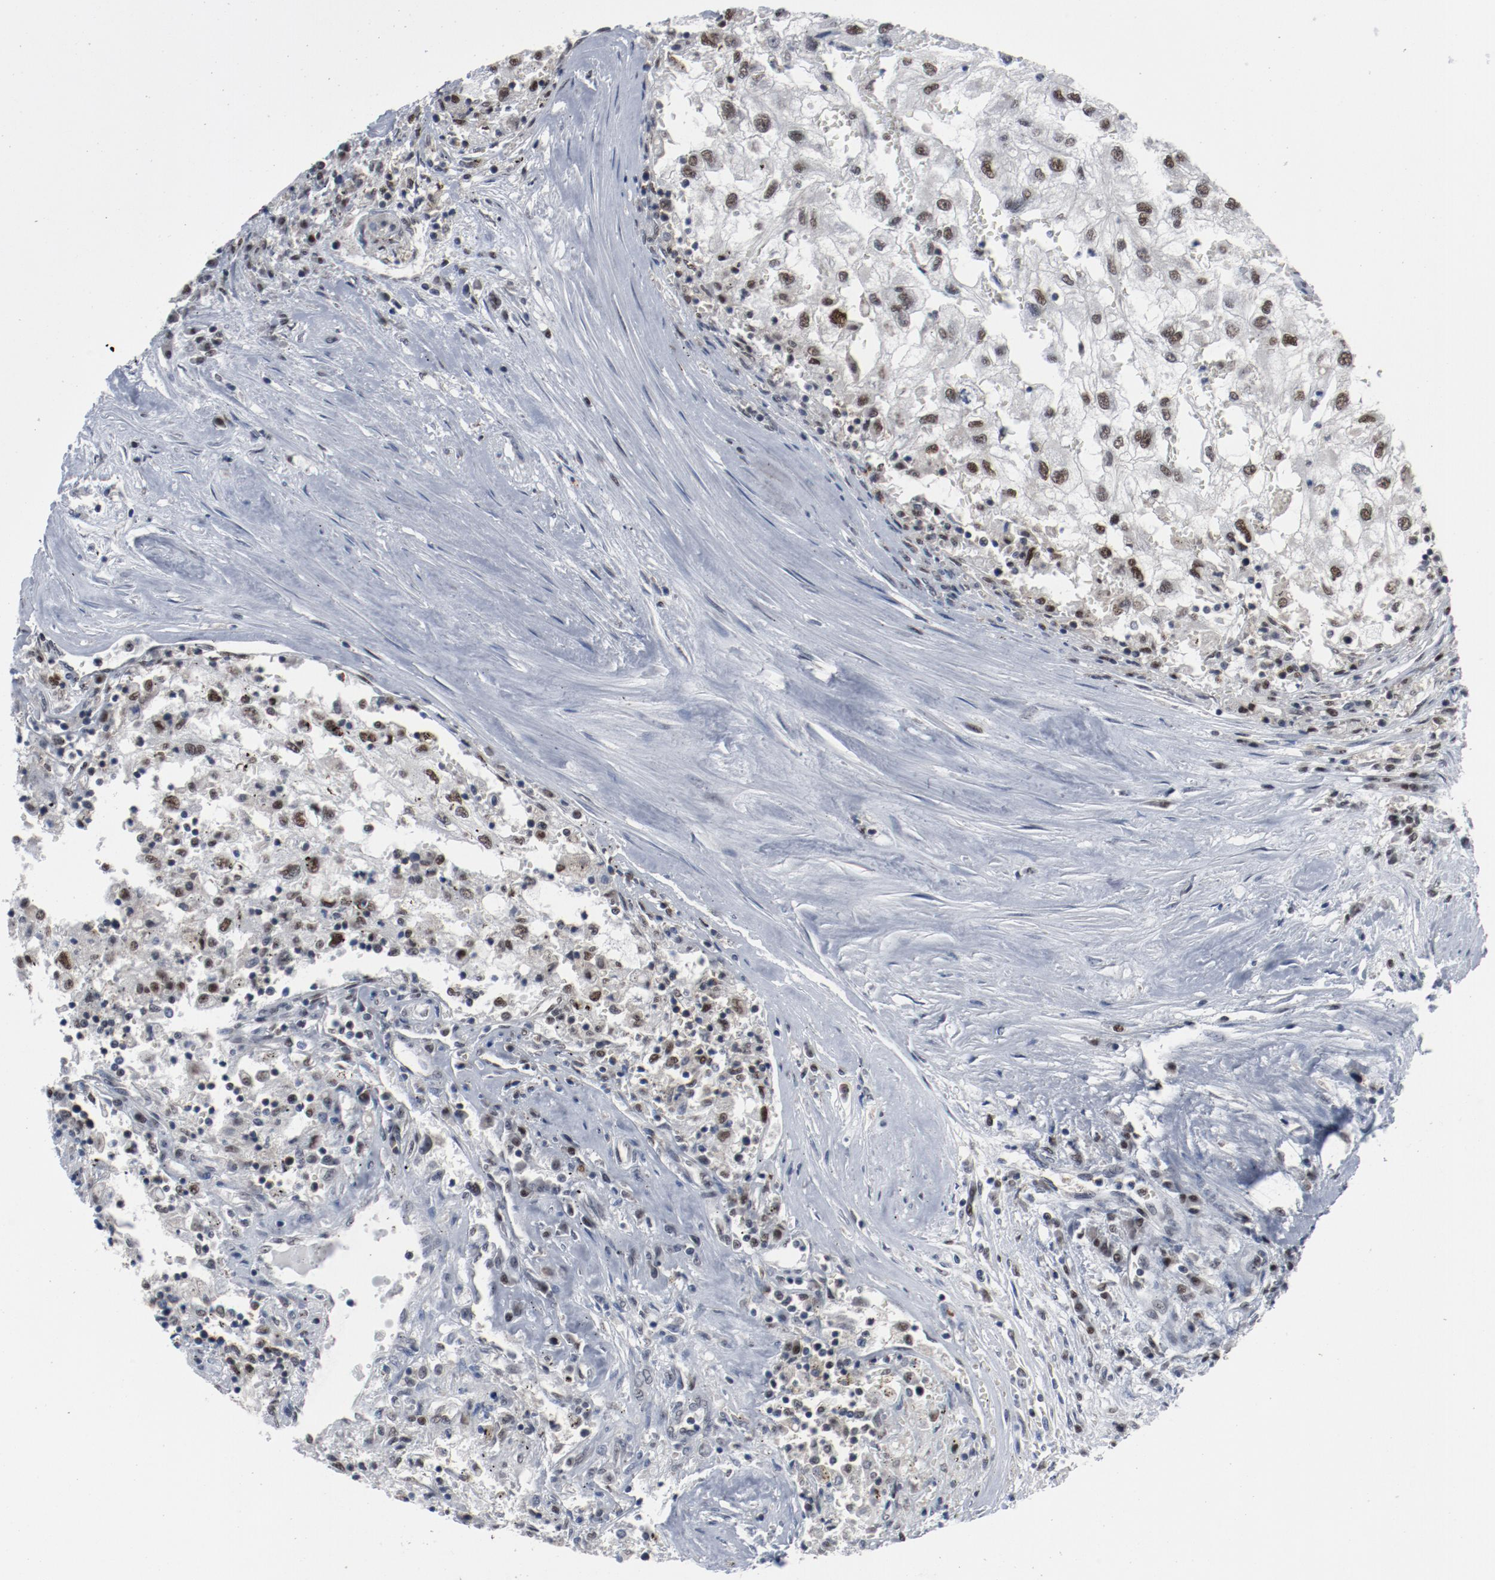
{"staining": {"intensity": "moderate", "quantity": ">75%", "location": "nuclear"}, "tissue": "renal cancer", "cell_type": "Tumor cells", "image_type": "cancer", "snomed": [{"axis": "morphology", "description": "Normal tissue, NOS"}, {"axis": "morphology", "description": "Adenocarcinoma, NOS"}, {"axis": "topography", "description": "Kidney"}], "caption": "Approximately >75% of tumor cells in adenocarcinoma (renal) demonstrate moderate nuclear protein positivity as visualized by brown immunohistochemical staining.", "gene": "JMJD6", "patient": {"sex": "male", "age": 71}}